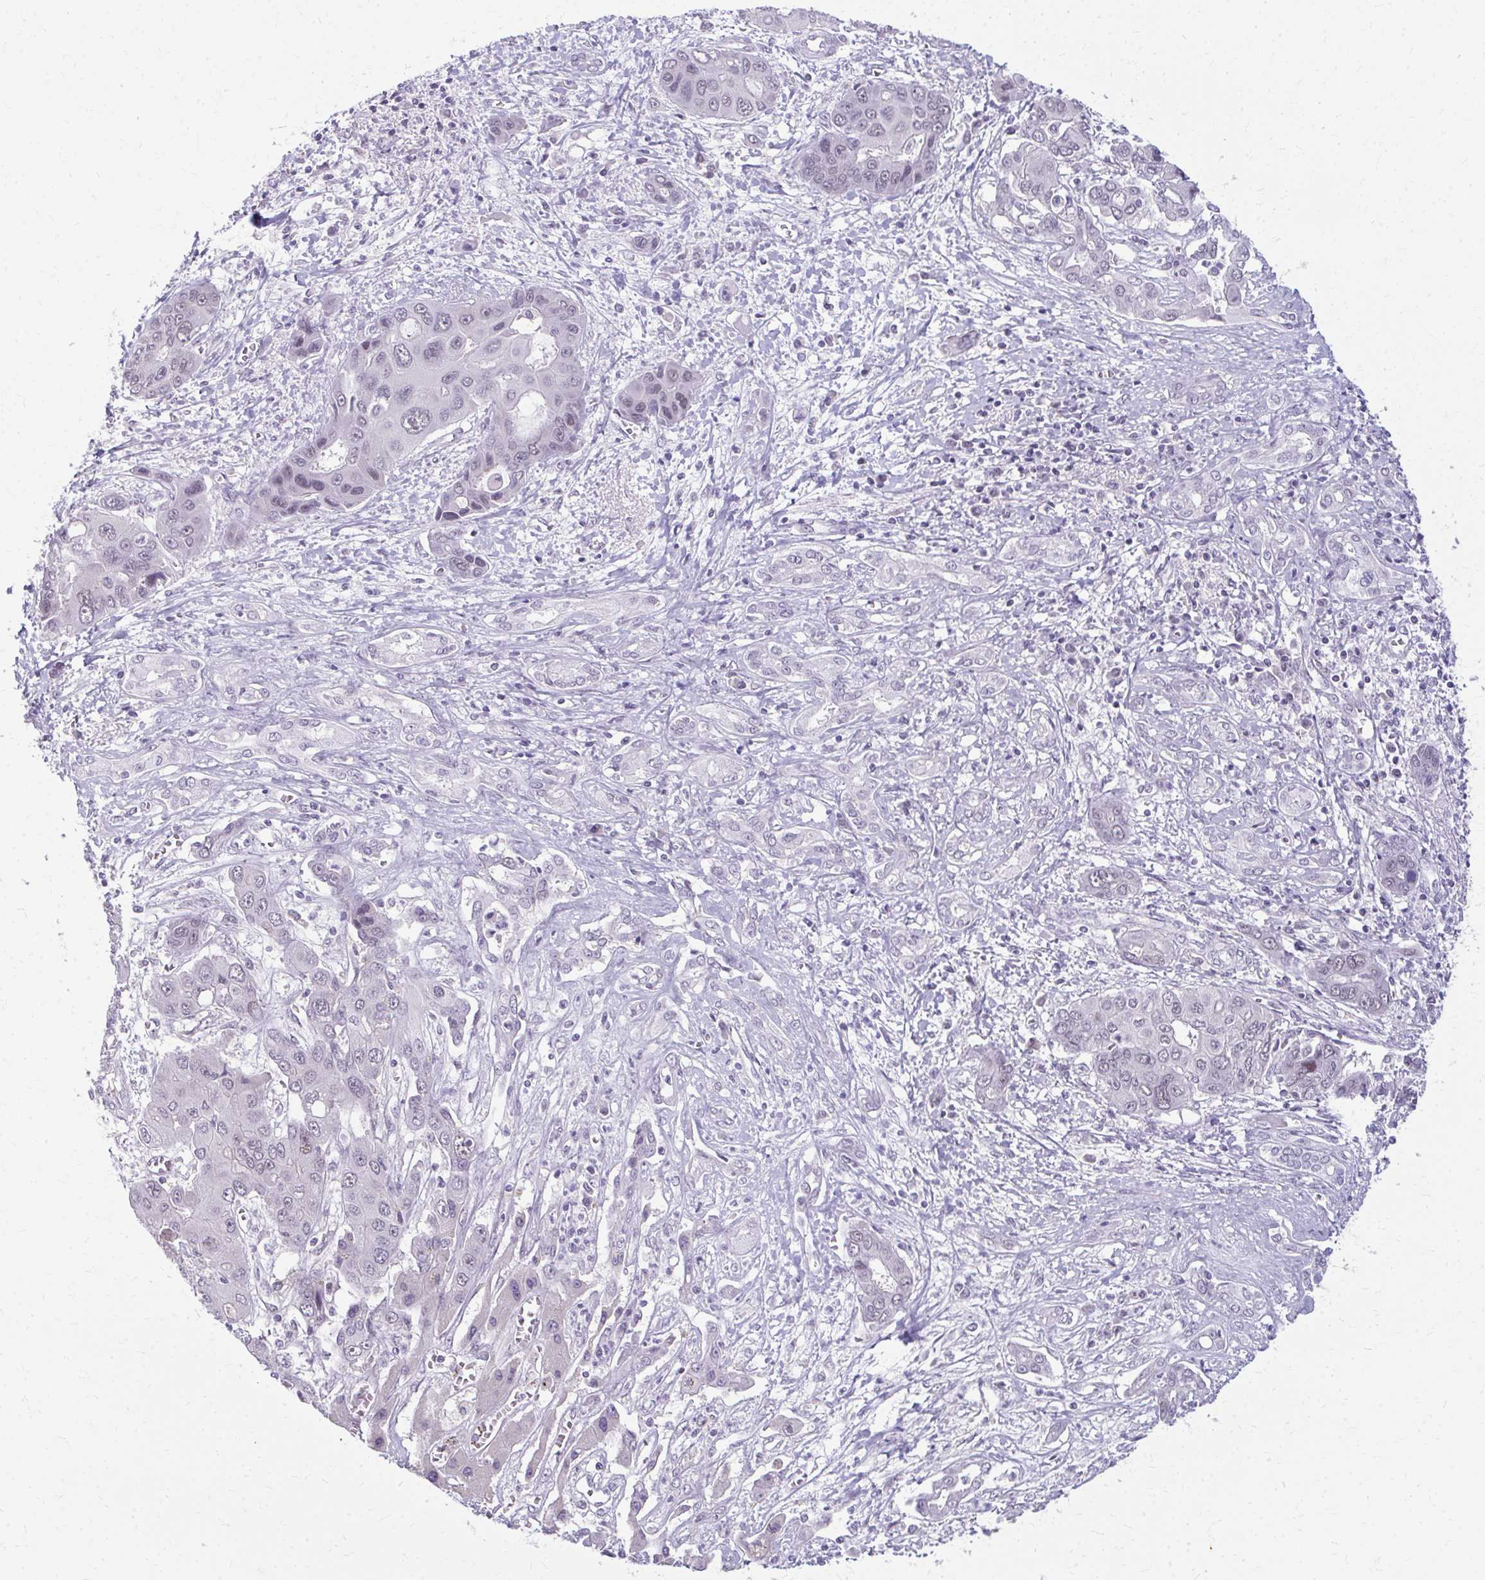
{"staining": {"intensity": "weak", "quantity": "<25%", "location": "nuclear"}, "tissue": "liver cancer", "cell_type": "Tumor cells", "image_type": "cancer", "snomed": [{"axis": "morphology", "description": "Cholangiocarcinoma"}, {"axis": "topography", "description": "Liver"}], "caption": "This is an immunohistochemistry (IHC) micrograph of human liver cancer. There is no positivity in tumor cells.", "gene": "MAF1", "patient": {"sex": "male", "age": 67}}